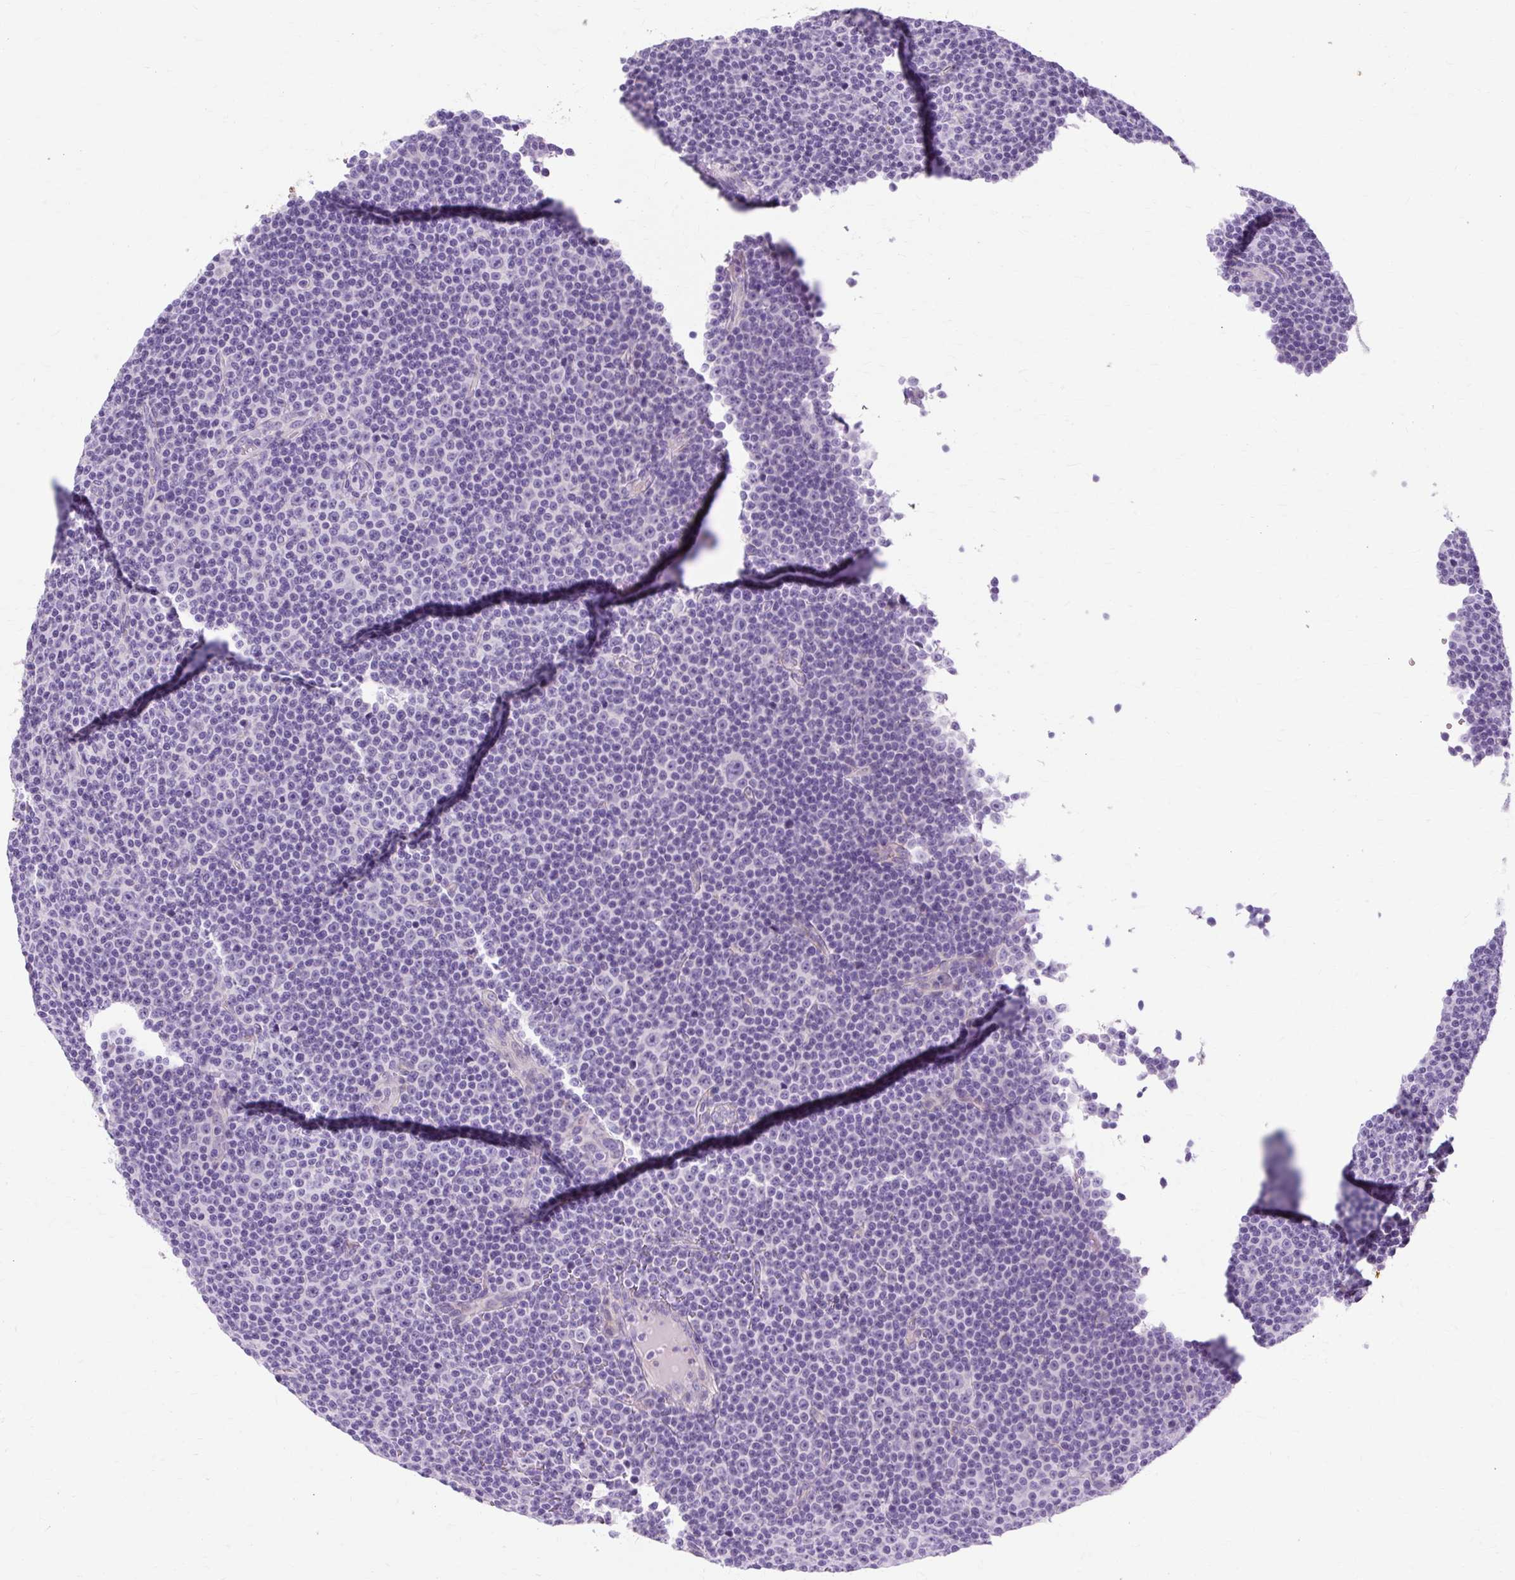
{"staining": {"intensity": "negative", "quantity": "none", "location": "none"}, "tissue": "lymphoma", "cell_type": "Tumor cells", "image_type": "cancer", "snomed": [{"axis": "morphology", "description": "Malignant lymphoma, non-Hodgkin's type, Low grade"}, {"axis": "topography", "description": "Lymph node"}], "caption": "Immunohistochemistry (IHC) photomicrograph of neoplastic tissue: low-grade malignant lymphoma, non-Hodgkin's type stained with DAB reveals no significant protein expression in tumor cells. (Brightfield microscopy of DAB immunohistochemistry at high magnification).", "gene": "TMEM89", "patient": {"sex": "female", "age": 67}}